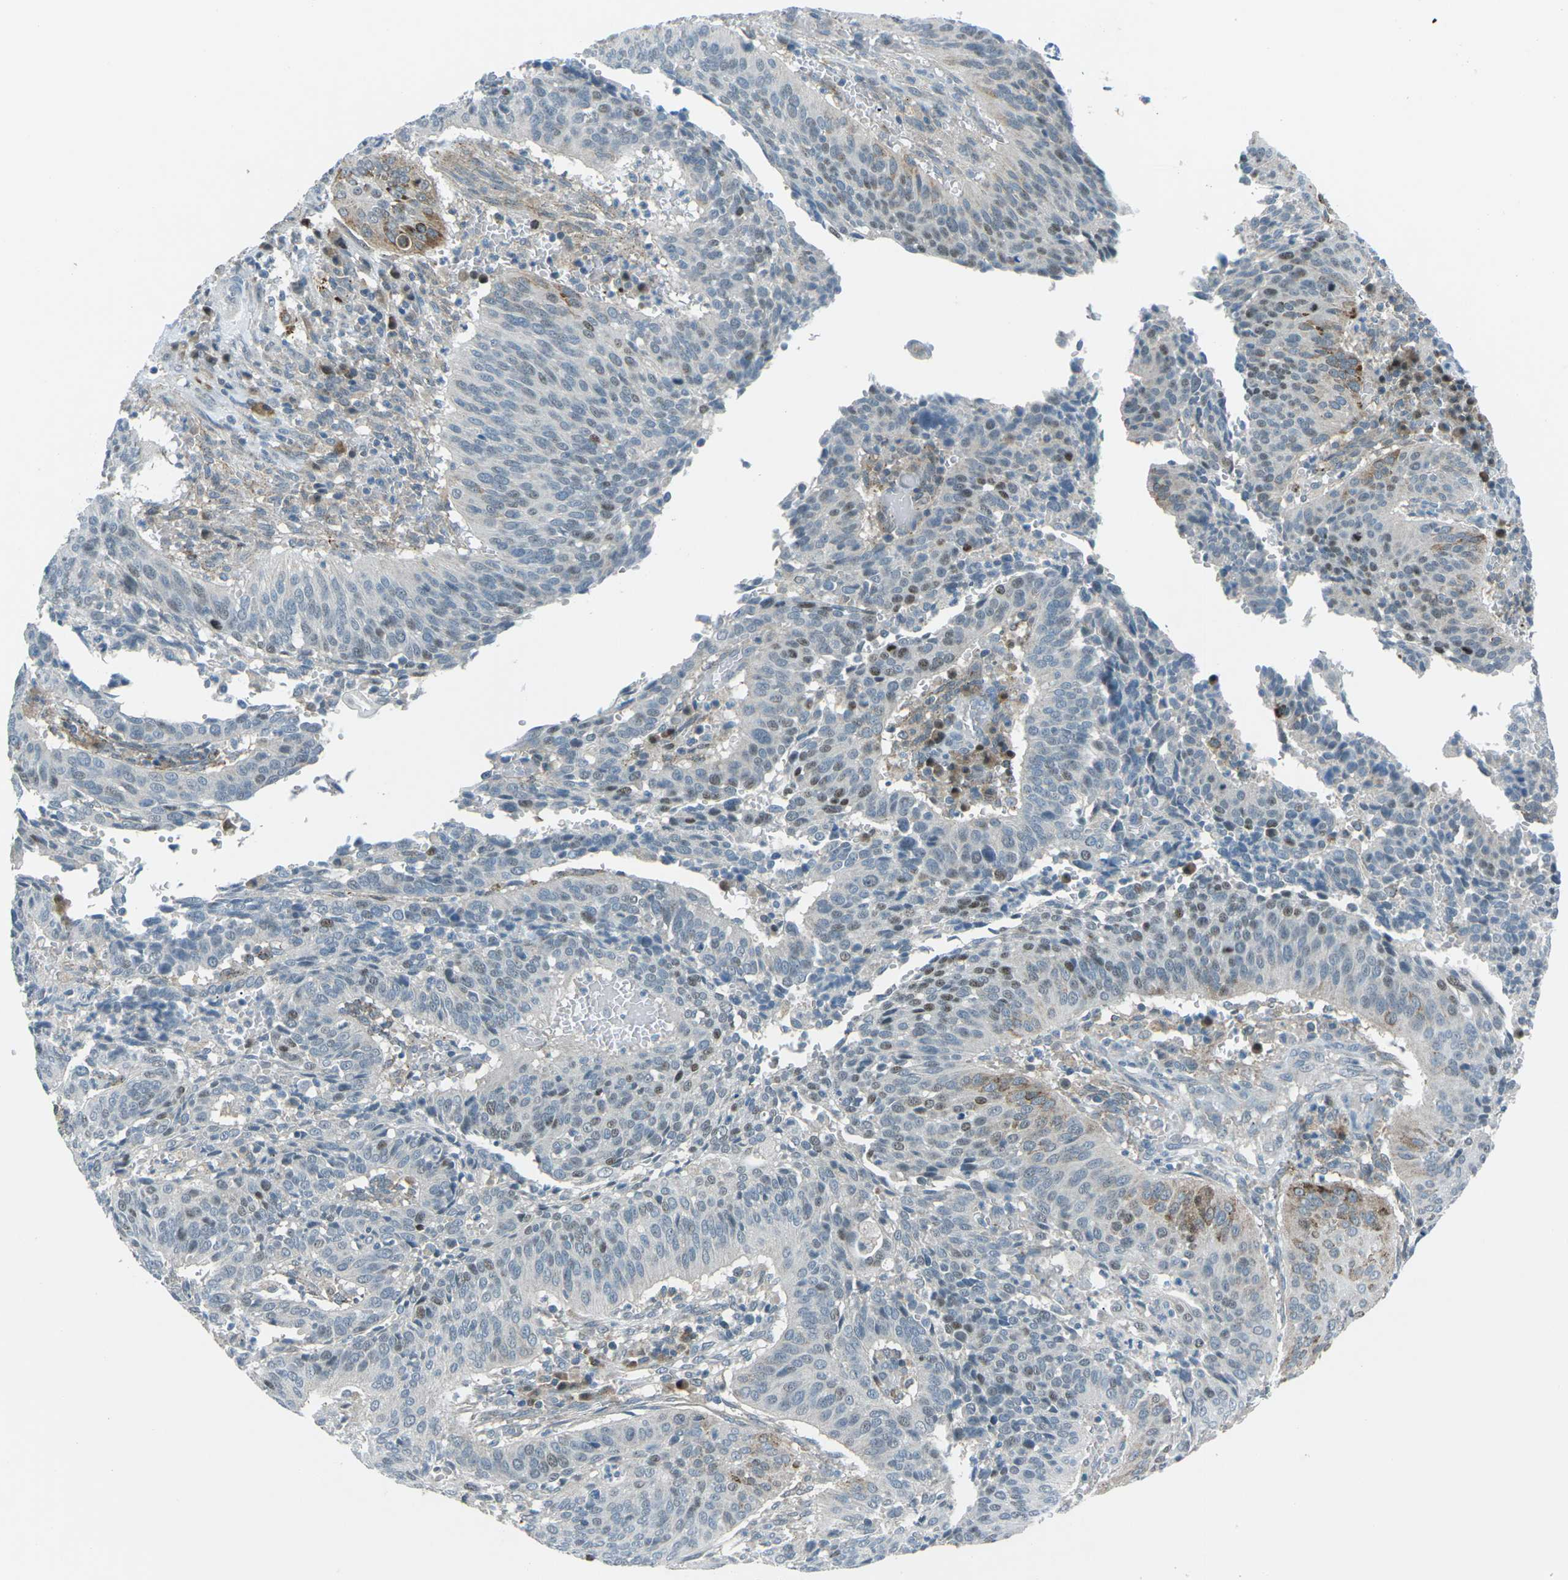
{"staining": {"intensity": "moderate", "quantity": "<25%", "location": "cytoplasmic/membranous,nuclear"}, "tissue": "cervical cancer", "cell_type": "Tumor cells", "image_type": "cancer", "snomed": [{"axis": "morphology", "description": "Normal tissue, NOS"}, {"axis": "morphology", "description": "Squamous cell carcinoma, NOS"}, {"axis": "topography", "description": "Cervix"}], "caption": "Protein analysis of cervical cancer (squamous cell carcinoma) tissue exhibits moderate cytoplasmic/membranous and nuclear expression in approximately <25% of tumor cells.", "gene": "PRKCA", "patient": {"sex": "female", "age": 39}}